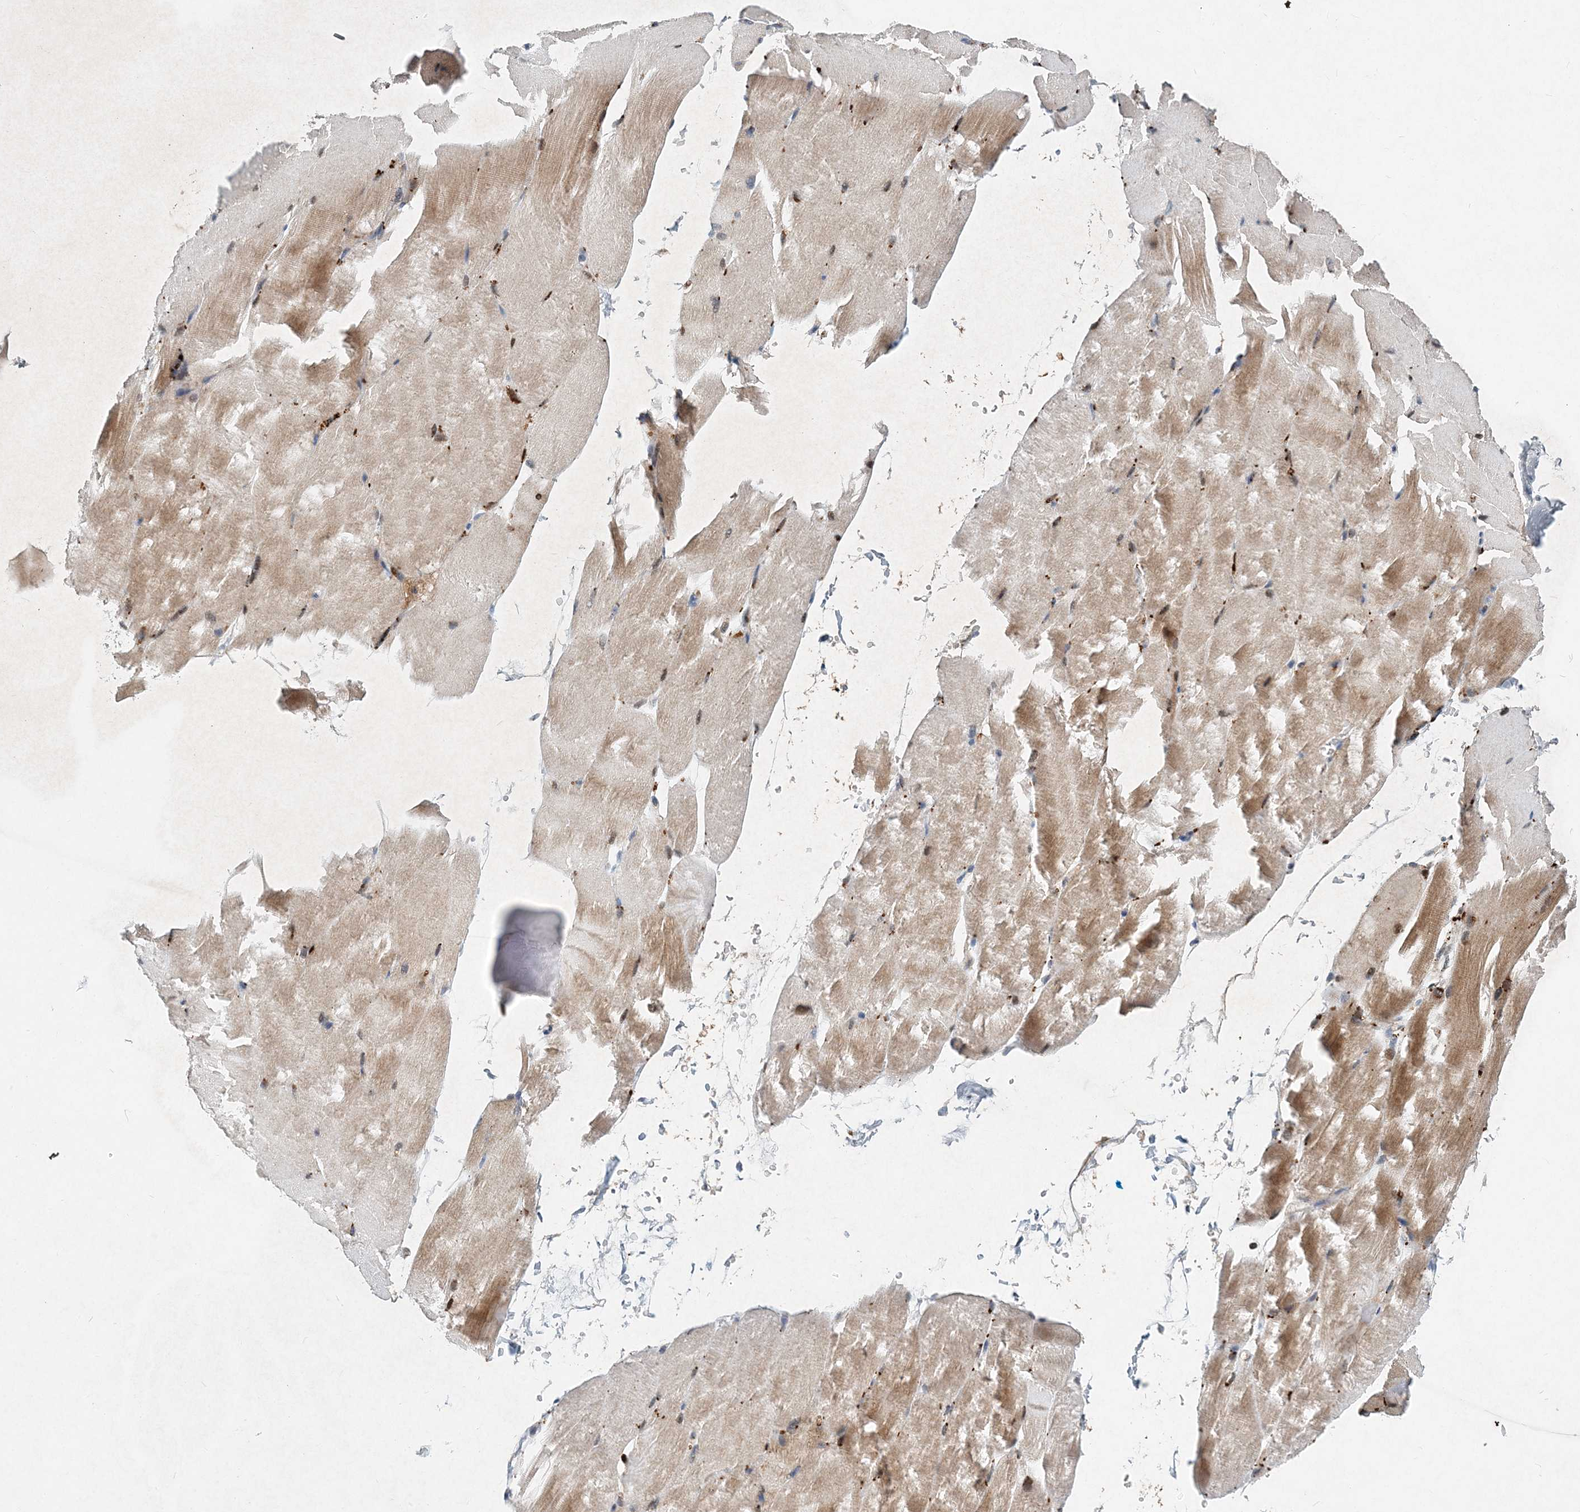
{"staining": {"intensity": "moderate", "quantity": ">75%", "location": "cytoplasmic/membranous,nuclear"}, "tissue": "skeletal muscle", "cell_type": "Myocytes", "image_type": "normal", "snomed": [{"axis": "morphology", "description": "Normal tissue, NOS"}, {"axis": "topography", "description": "Skeletal muscle"}, {"axis": "topography", "description": "Parathyroid gland"}], "caption": "DAB (3,3'-diaminobenzidine) immunohistochemical staining of normal human skeletal muscle demonstrates moderate cytoplasmic/membranous,nuclear protein staining in approximately >75% of myocytes. (Brightfield microscopy of DAB IHC at high magnification).", "gene": "KPNA4", "patient": {"sex": "female", "age": 37}}